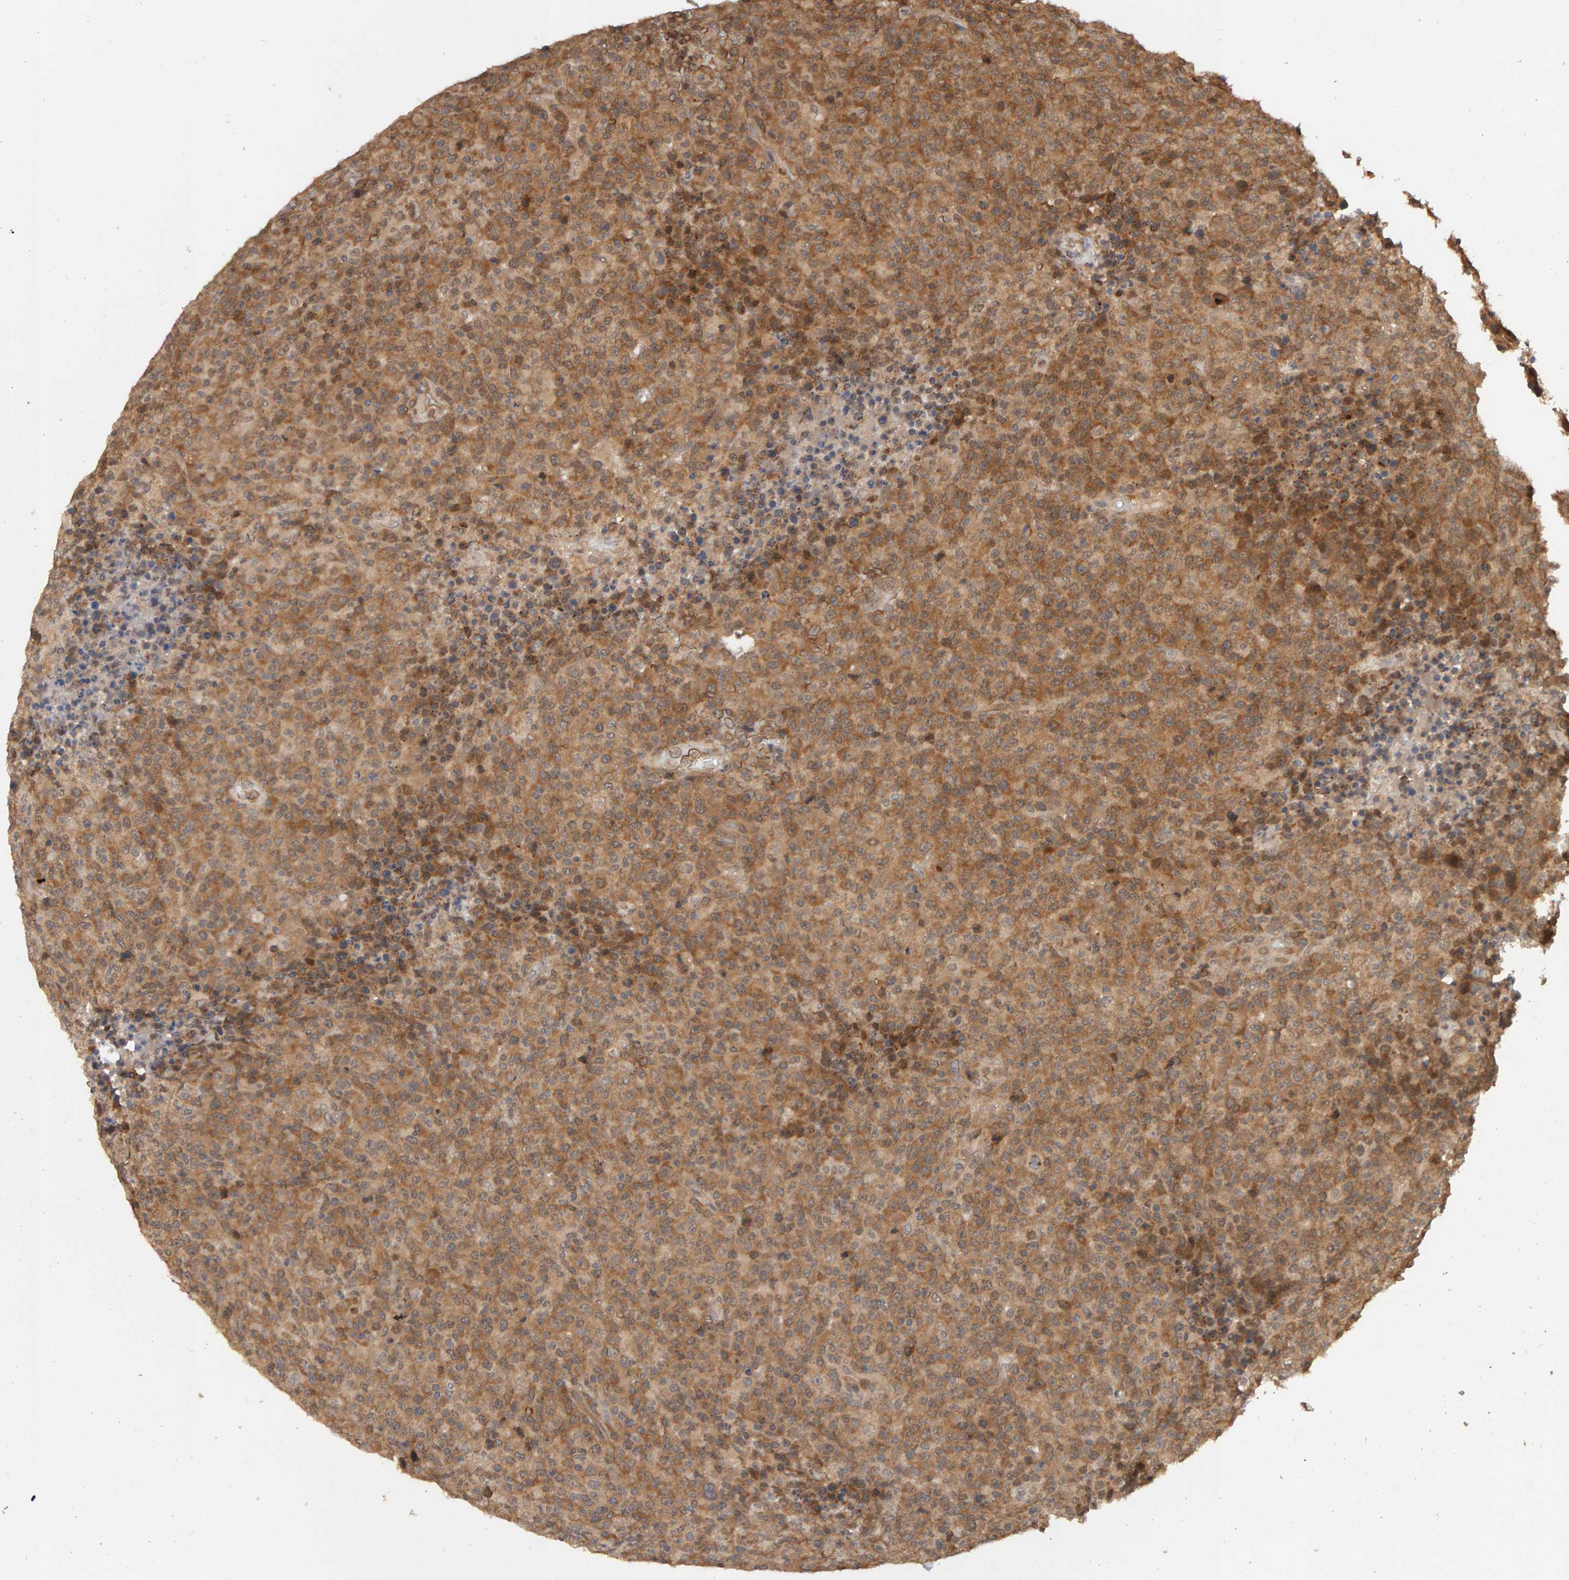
{"staining": {"intensity": "moderate", "quantity": ">75%", "location": "cytoplasmic/membranous"}, "tissue": "lymphoma", "cell_type": "Tumor cells", "image_type": "cancer", "snomed": [{"axis": "morphology", "description": "Malignant lymphoma, non-Hodgkin's type, High grade"}, {"axis": "topography", "description": "Lymph node"}], "caption": "A brown stain labels moderate cytoplasmic/membranous staining of a protein in human lymphoma tumor cells.", "gene": "DNAJC7", "patient": {"sex": "male", "age": 13}}